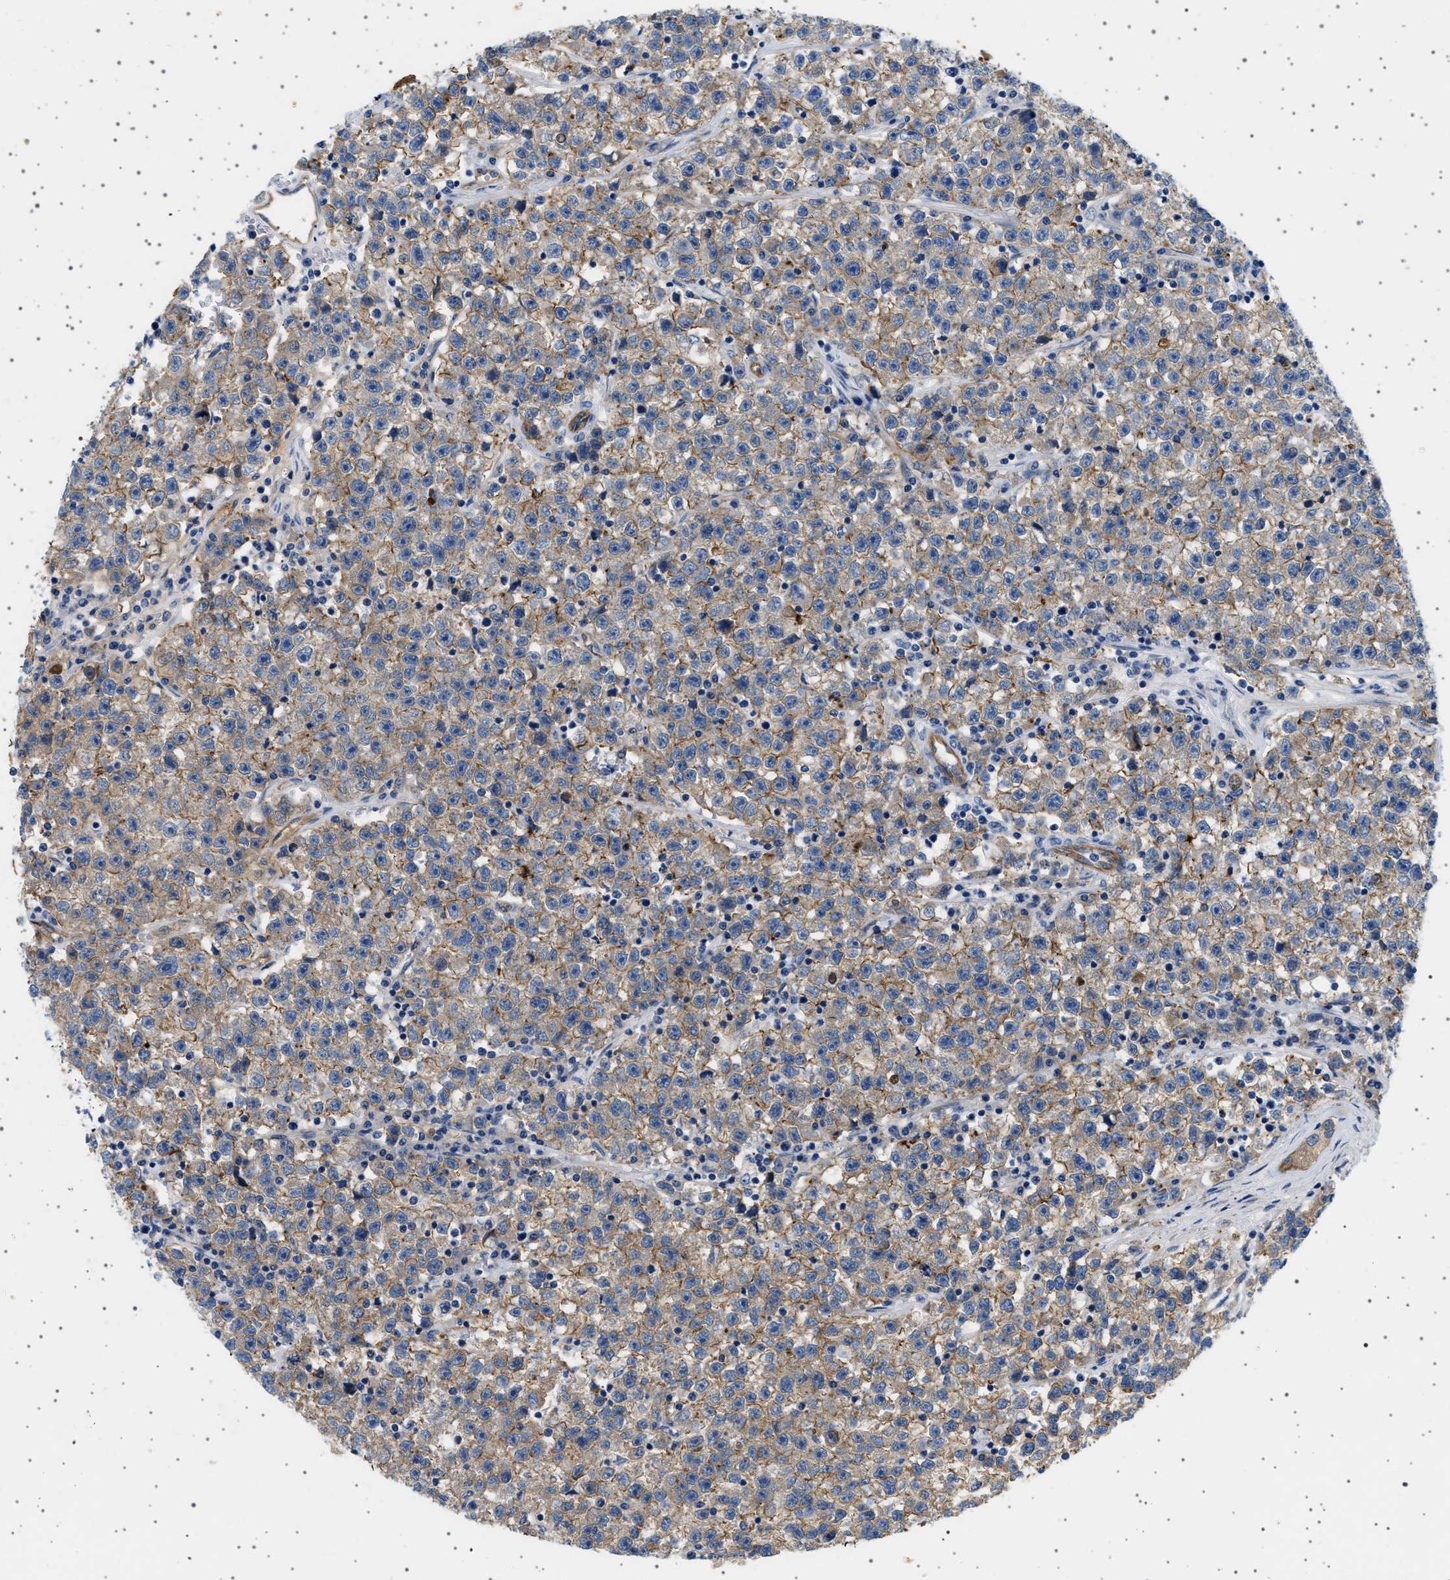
{"staining": {"intensity": "moderate", "quantity": ">75%", "location": "cytoplasmic/membranous"}, "tissue": "testis cancer", "cell_type": "Tumor cells", "image_type": "cancer", "snomed": [{"axis": "morphology", "description": "Seminoma, NOS"}, {"axis": "topography", "description": "Testis"}], "caption": "A high-resolution image shows immunohistochemistry (IHC) staining of testis cancer (seminoma), which shows moderate cytoplasmic/membranous positivity in about >75% of tumor cells. Nuclei are stained in blue.", "gene": "PLPP6", "patient": {"sex": "male", "age": 22}}